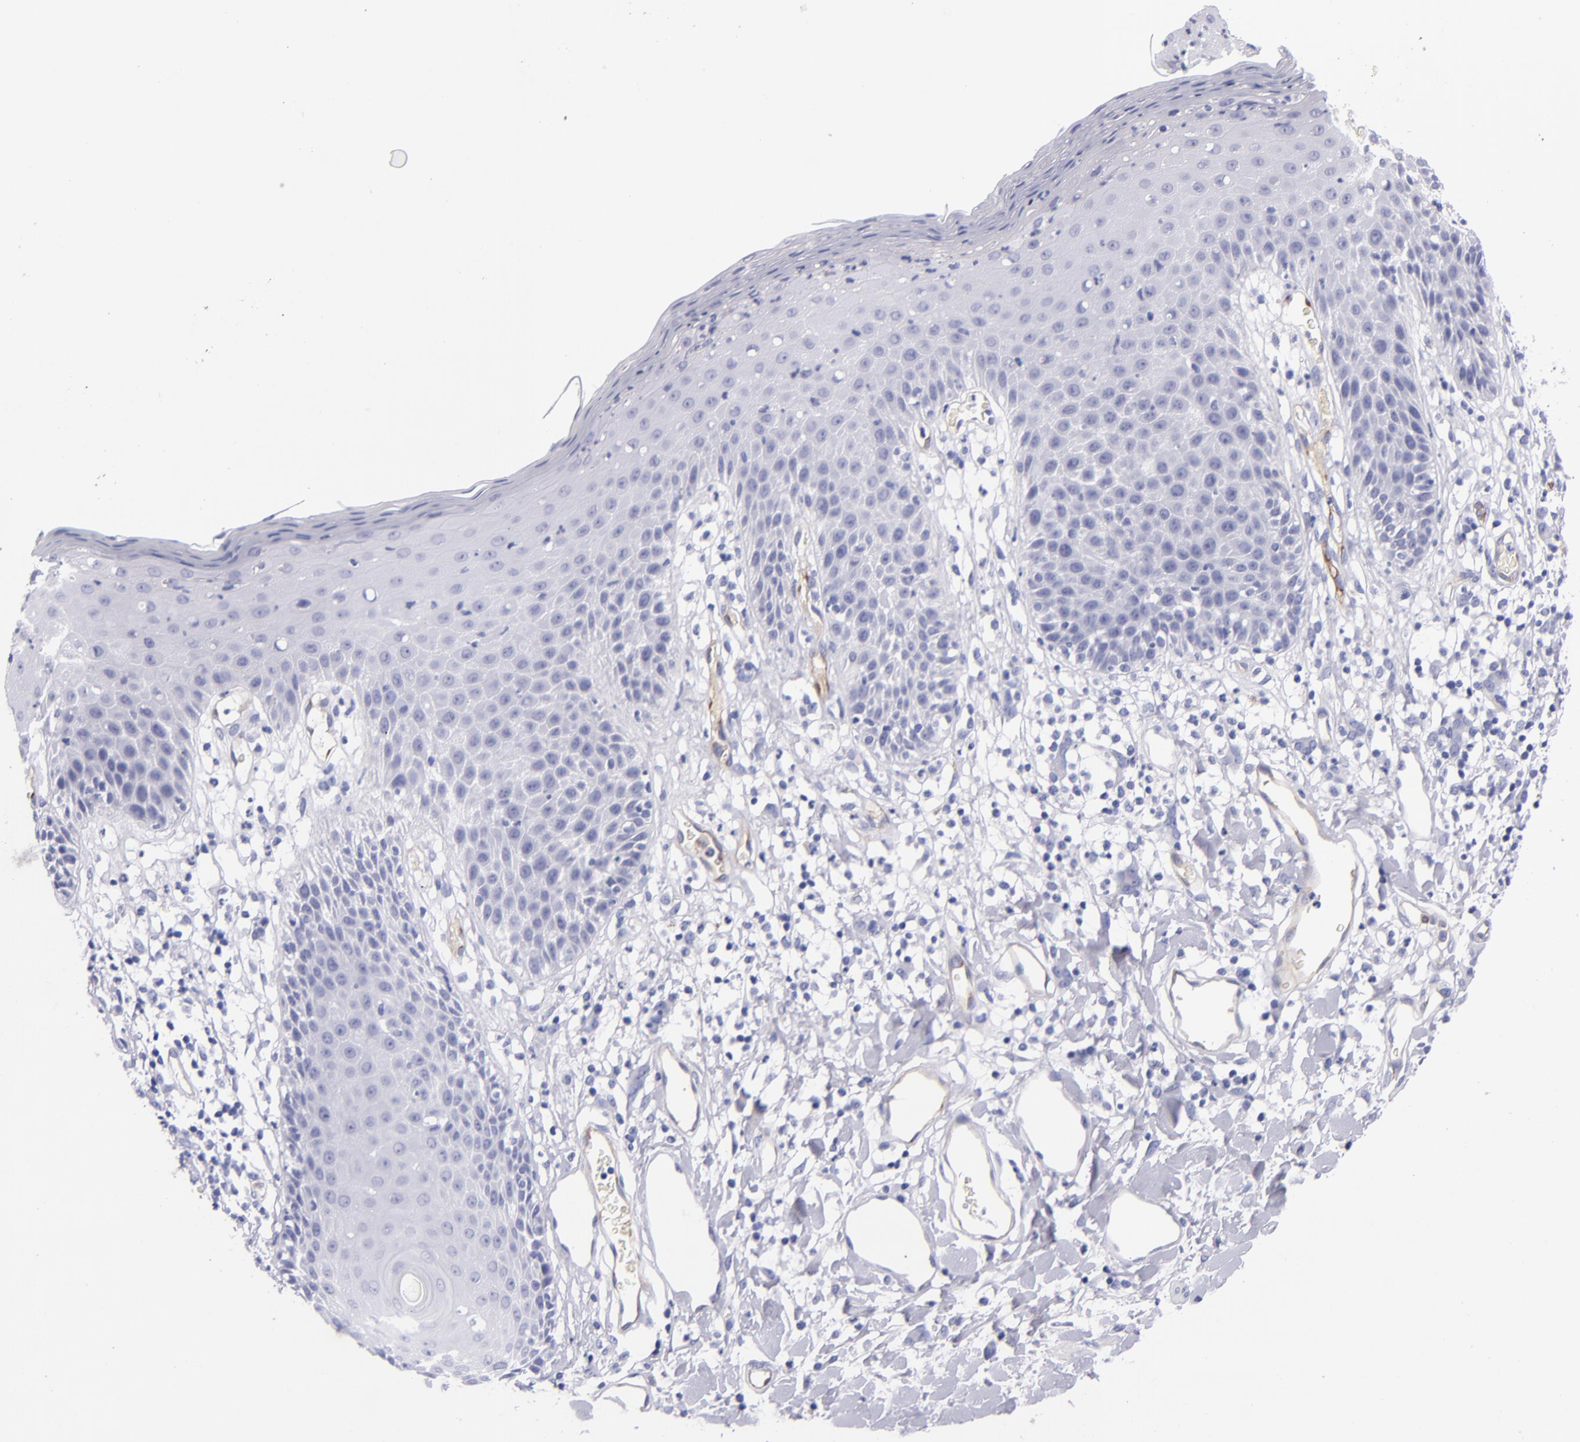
{"staining": {"intensity": "negative", "quantity": "none", "location": "none"}, "tissue": "skin", "cell_type": "Epidermal cells", "image_type": "normal", "snomed": [{"axis": "morphology", "description": "Normal tissue, NOS"}, {"axis": "topography", "description": "Vulva"}, {"axis": "topography", "description": "Peripheral nerve tissue"}], "caption": "IHC photomicrograph of benign skin: human skin stained with DAB (3,3'-diaminobenzidine) displays no significant protein staining in epidermal cells.", "gene": "NOS3", "patient": {"sex": "female", "age": 68}}